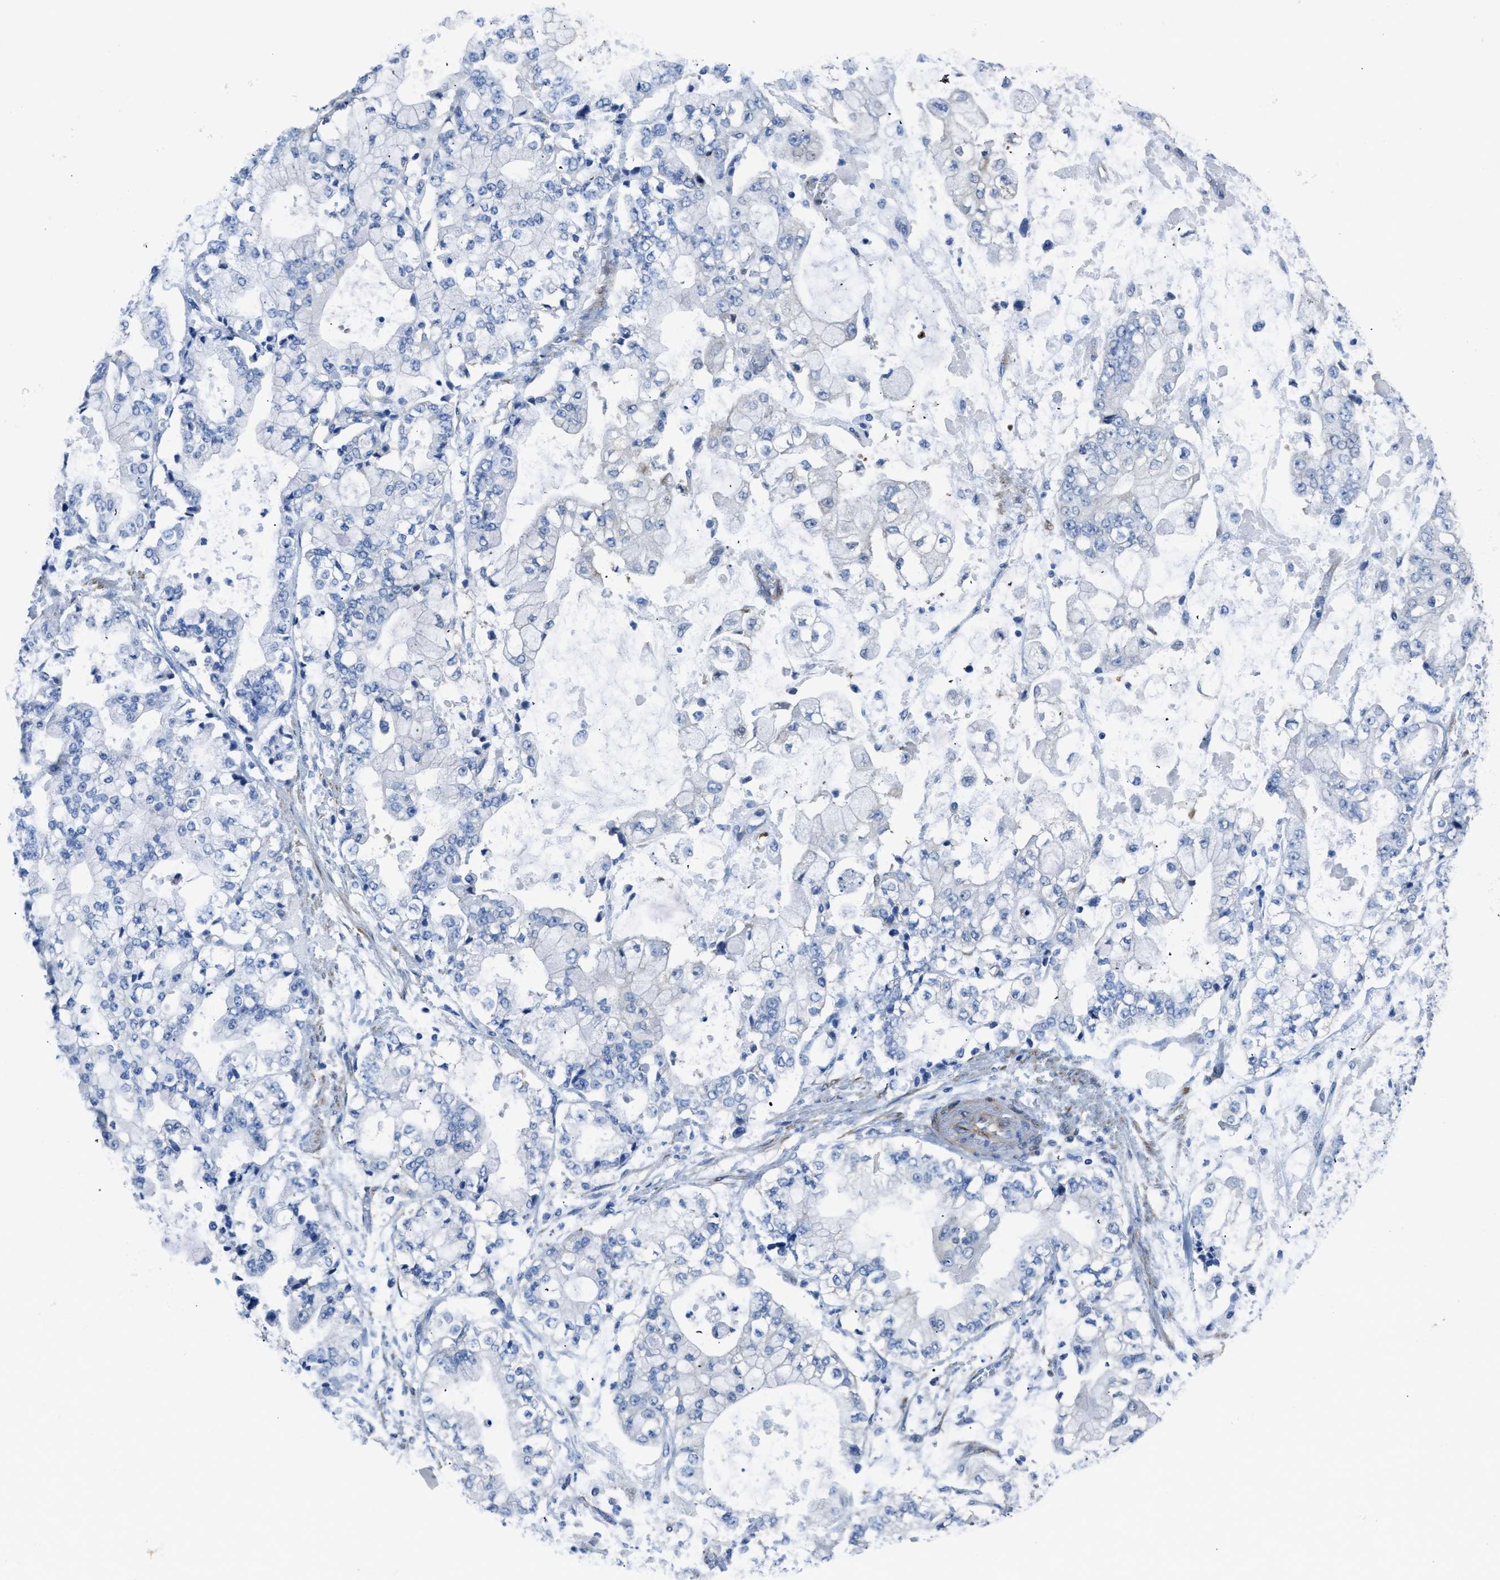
{"staining": {"intensity": "negative", "quantity": "none", "location": "none"}, "tissue": "stomach cancer", "cell_type": "Tumor cells", "image_type": "cancer", "snomed": [{"axis": "morphology", "description": "Adenocarcinoma, NOS"}, {"axis": "topography", "description": "Stomach"}], "caption": "Adenocarcinoma (stomach) was stained to show a protein in brown. There is no significant staining in tumor cells.", "gene": "ZSWIM5", "patient": {"sex": "male", "age": 76}}